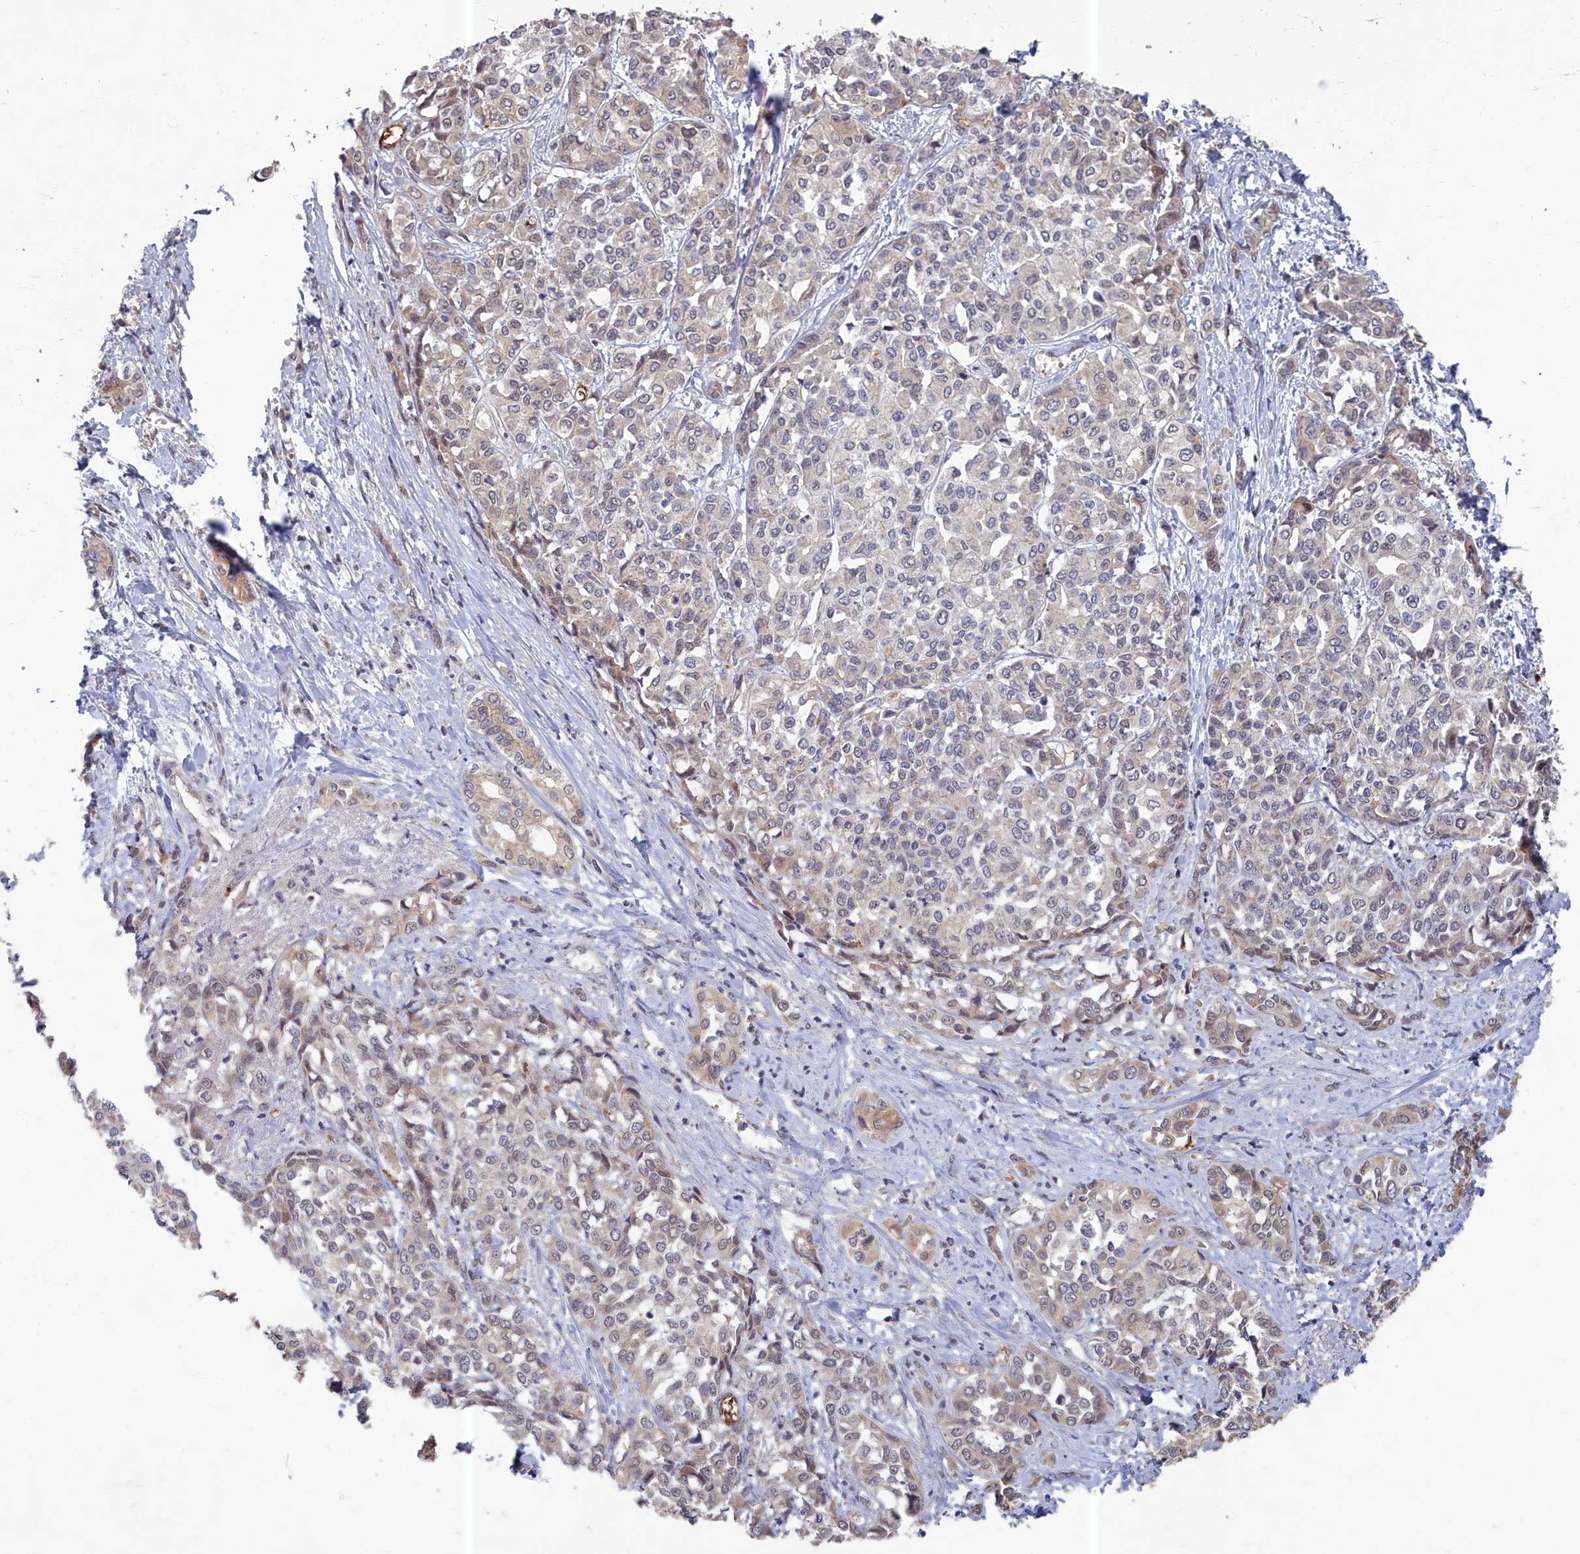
{"staining": {"intensity": "weak", "quantity": "<25%", "location": "cytoplasmic/membranous"}, "tissue": "liver cancer", "cell_type": "Tumor cells", "image_type": "cancer", "snomed": [{"axis": "morphology", "description": "Cholangiocarcinoma"}, {"axis": "topography", "description": "Liver"}], "caption": "The histopathology image shows no significant staining in tumor cells of cholangiocarcinoma (liver). (DAB immunohistochemistry, high magnification).", "gene": "EARS2", "patient": {"sex": "female", "age": 77}}